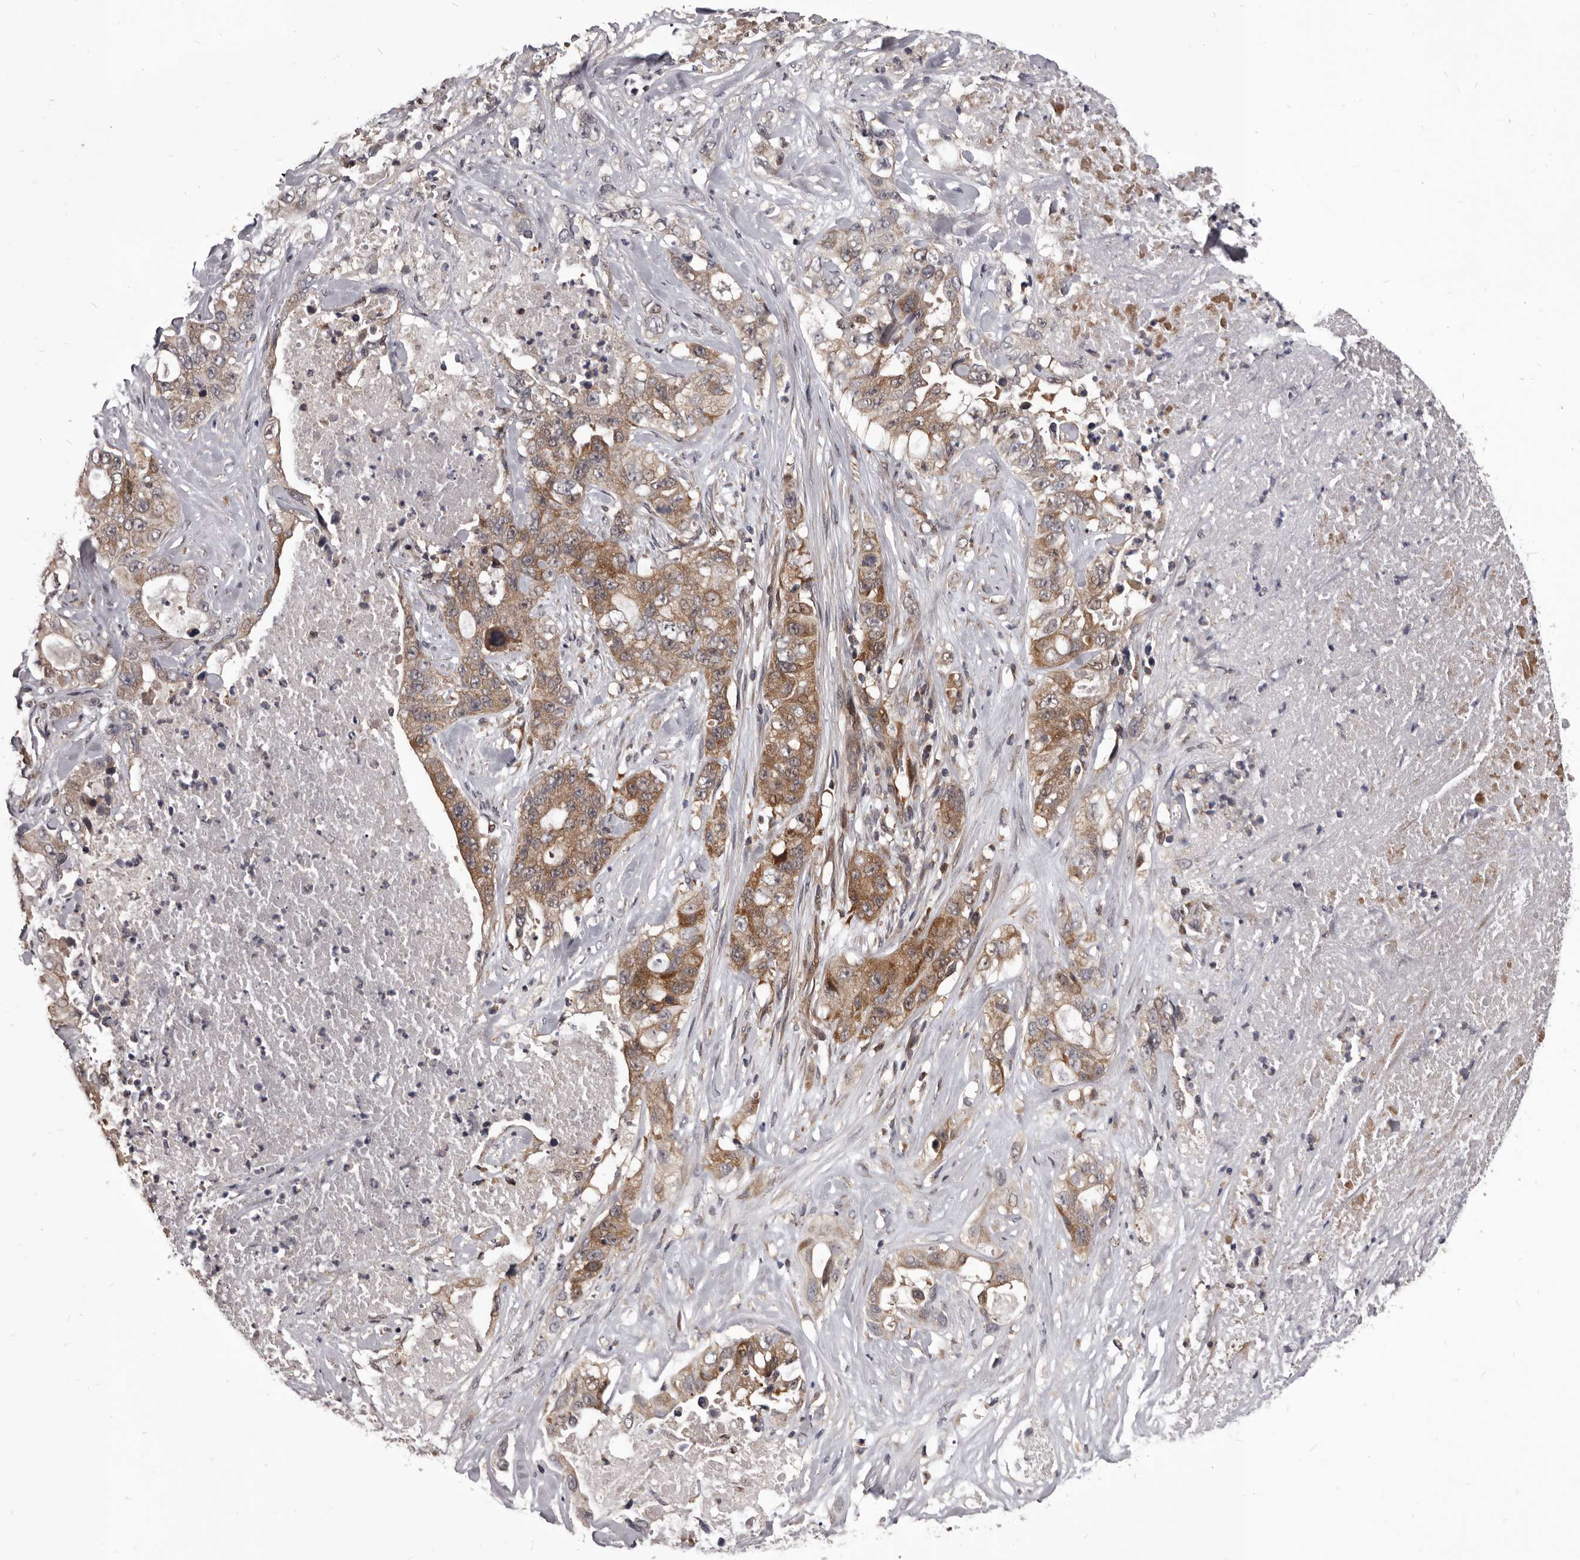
{"staining": {"intensity": "moderate", "quantity": ">75%", "location": "cytoplasmic/membranous"}, "tissue": "lung cancer", "cell_type": "Tumor cells", "image_type": "cancer", "snomed": [{"axis": "morphology", "description": "Adenocarcinoma, NOS"}, {"axis": "topography", "description": "Lung"}], "caption": "Tumor cells reveal medium levels of moderate cytoplasmic/membranous staining in approximately >75% of cells in lung cancer.", "gene": "MAP3K14", "patient": {"sex": "female", "age": 51}}